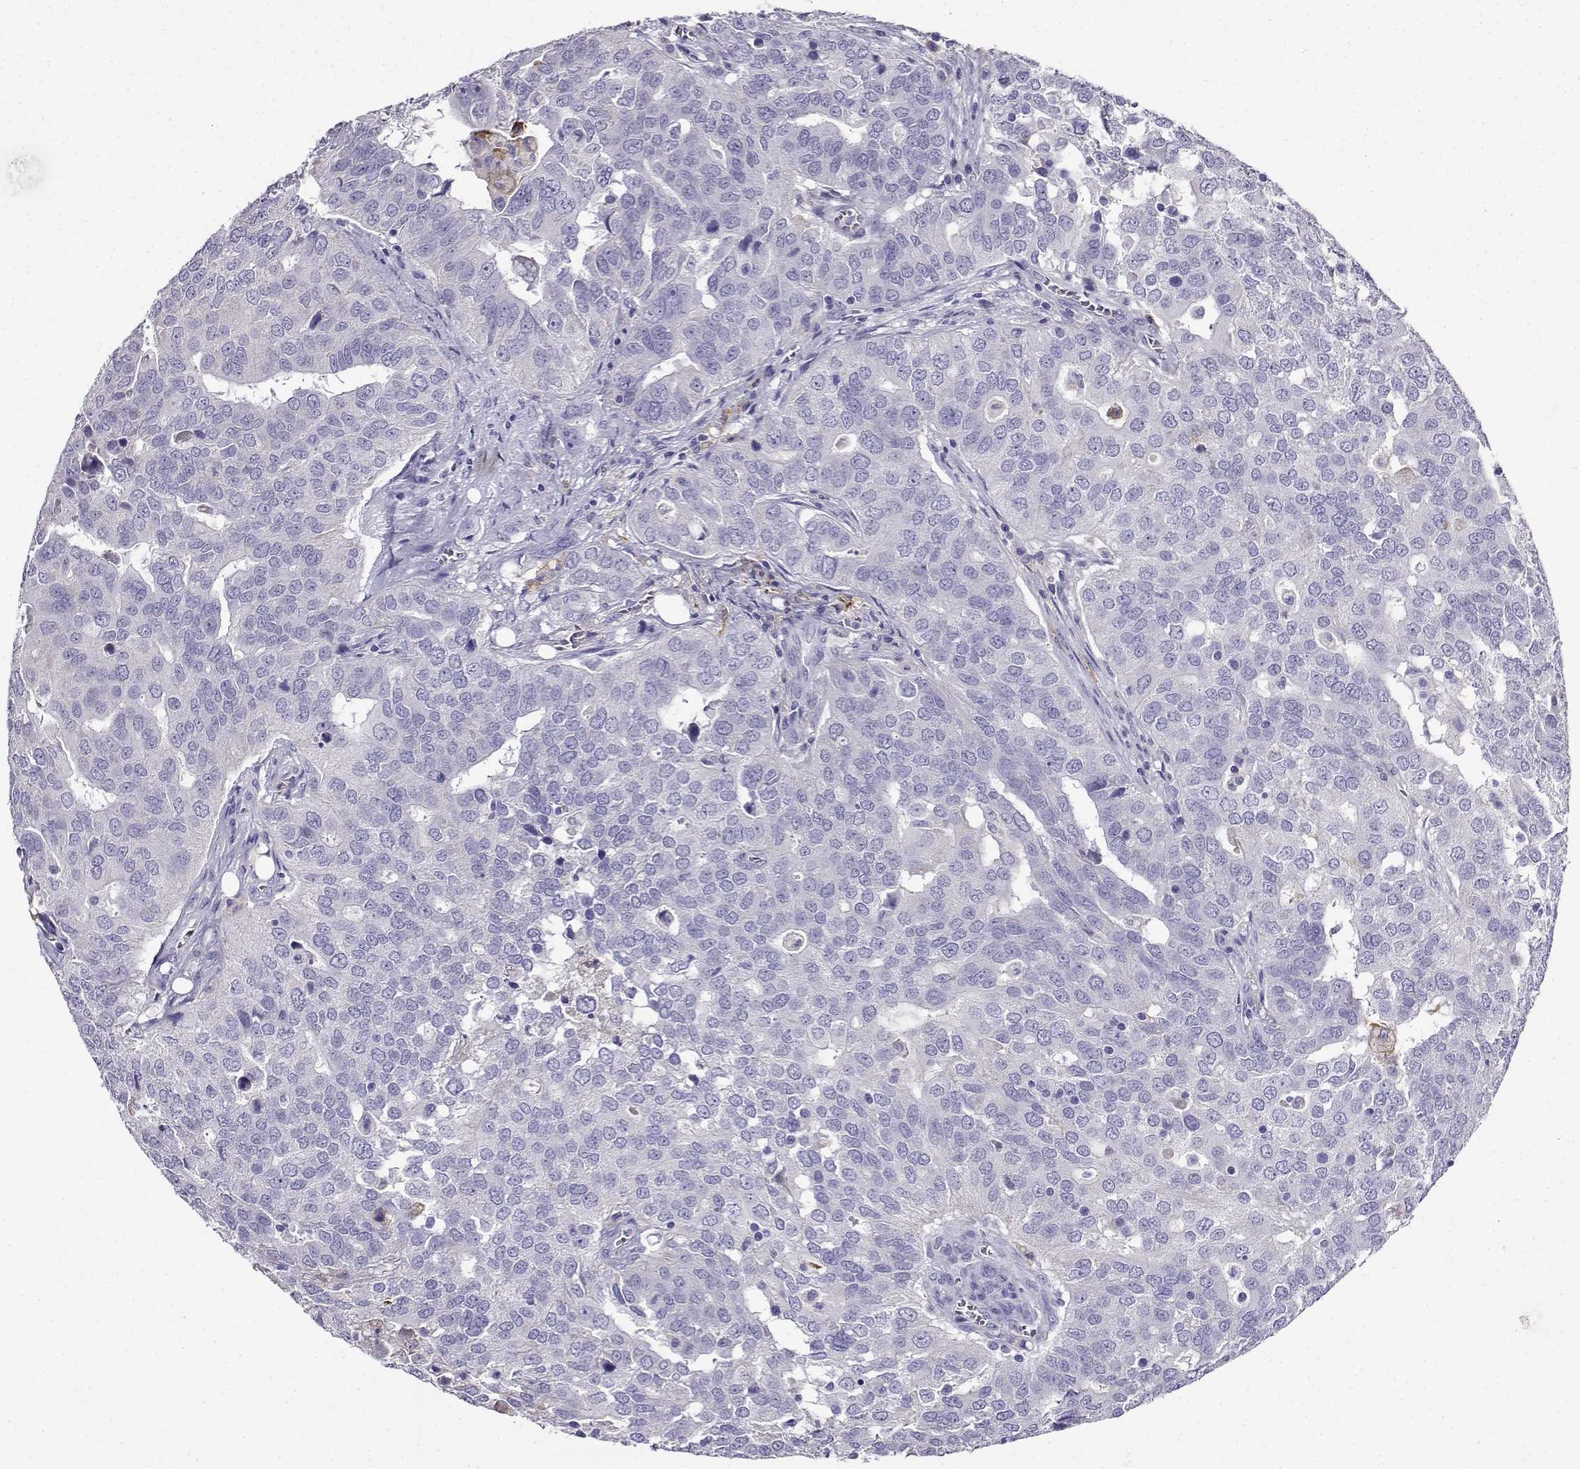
{"staining": {"intensity": "negative", "quantity": "none", "location": "none"}, "tissue": "ovarian cancer", "cell_type": "Tumor cells", "image_type": "cancer", "snomed": [{"axis": "morphology", "description": "Carcinoma, endometroid"}, {"axis": "topography", "description": "Soft tissue"}, {"axis": "topography", "description": "Ovary"}], "caption": "Immunohistochemistry photomicrograph of ovarian endometroid carcinoma stained for a protein (brown), which demonstrates no positivity in tumor cells. Nuclei are stained in blue.", "gene": "LINGO1", "patient": {"sex": "female", "age": 52}}